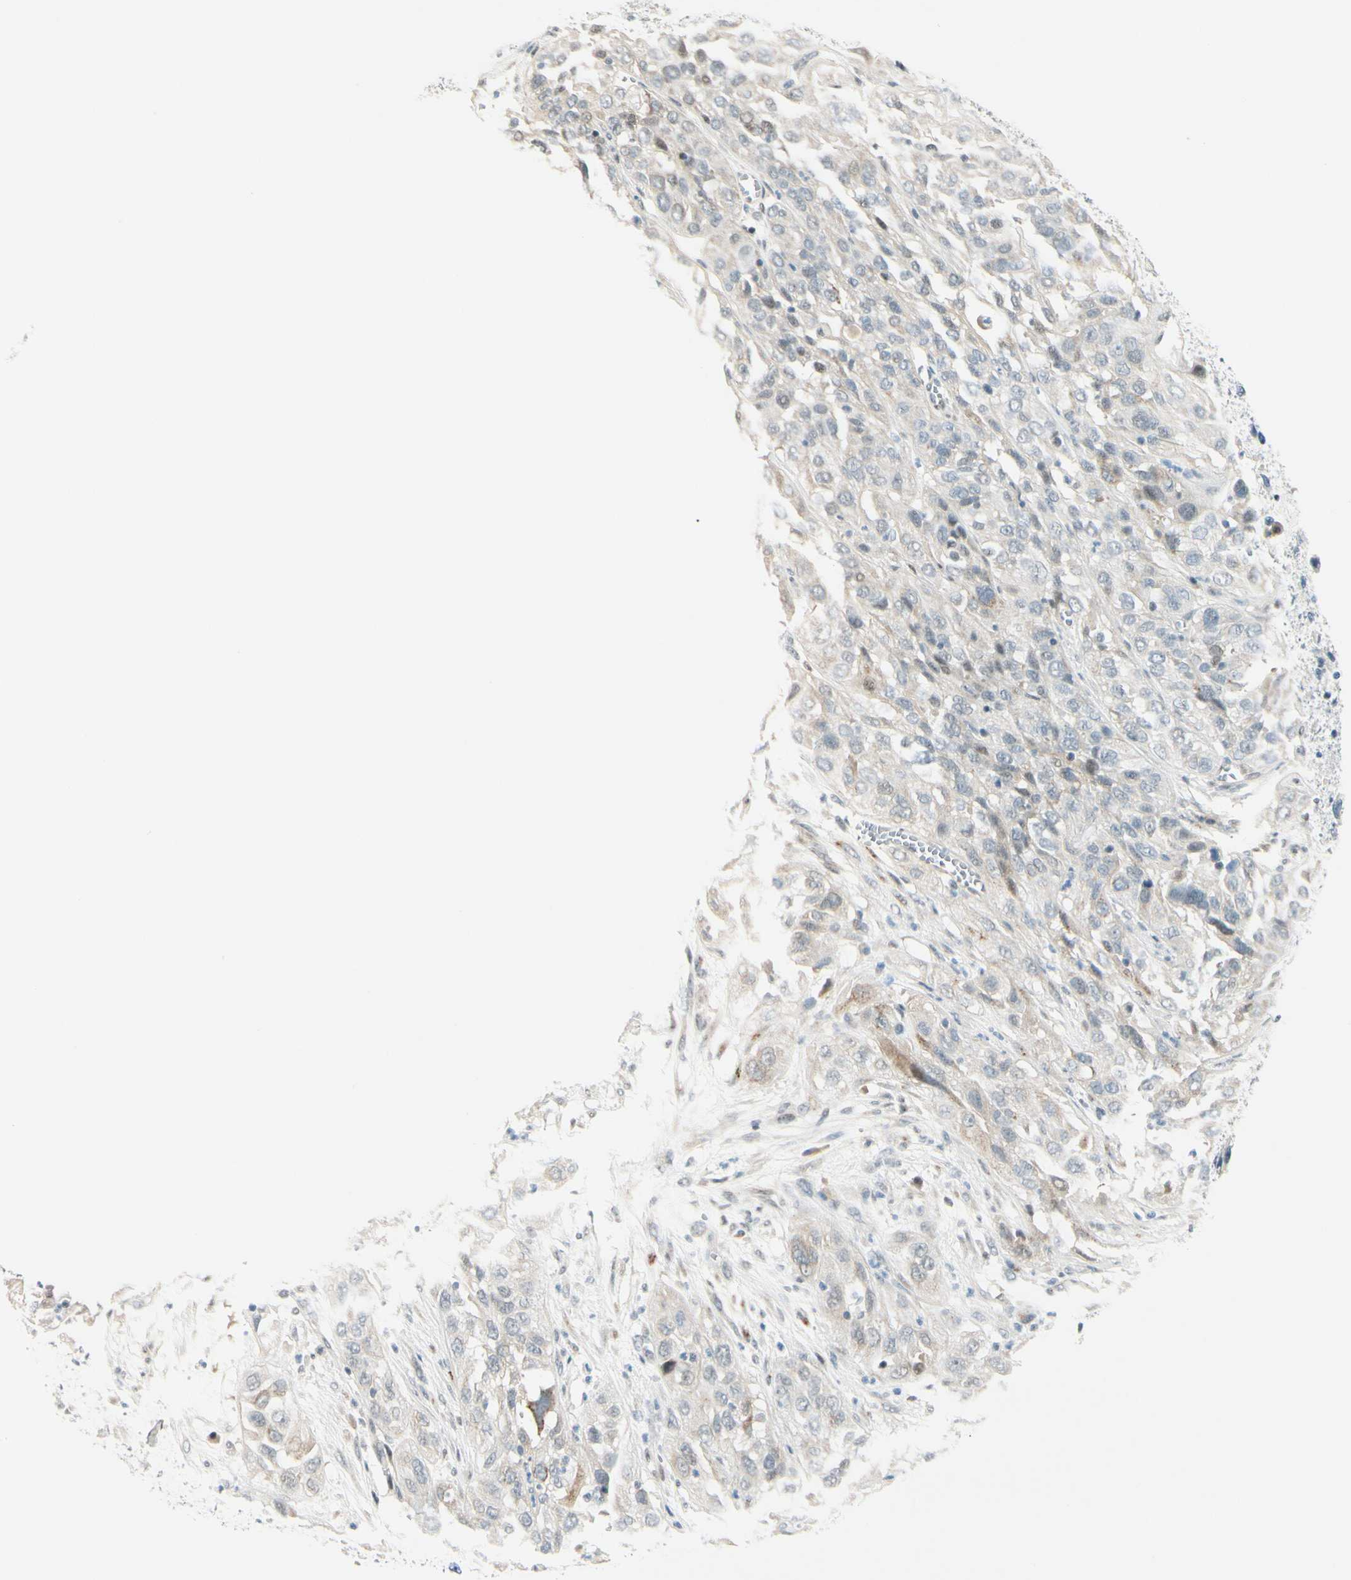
{"staining": {"intensity": "negative", "quantity": "none", "location": "none"}, "tissue": "cervical cancer", "cell_type": "Tumor cells", "image_type": "cancer", "snomed": [{"axis": "morphology", "description": "Squamous cell carcinoma, NOS"}, {"axis": "topography", "description": "Cervix"}], "caption": "Photomicrograph shows no protein staining in tumor cells of squamous cell carcinoma (cervical) tissue.", "gene": "B4GALNT1", "patient": {"sex": "female", "age": 32}}